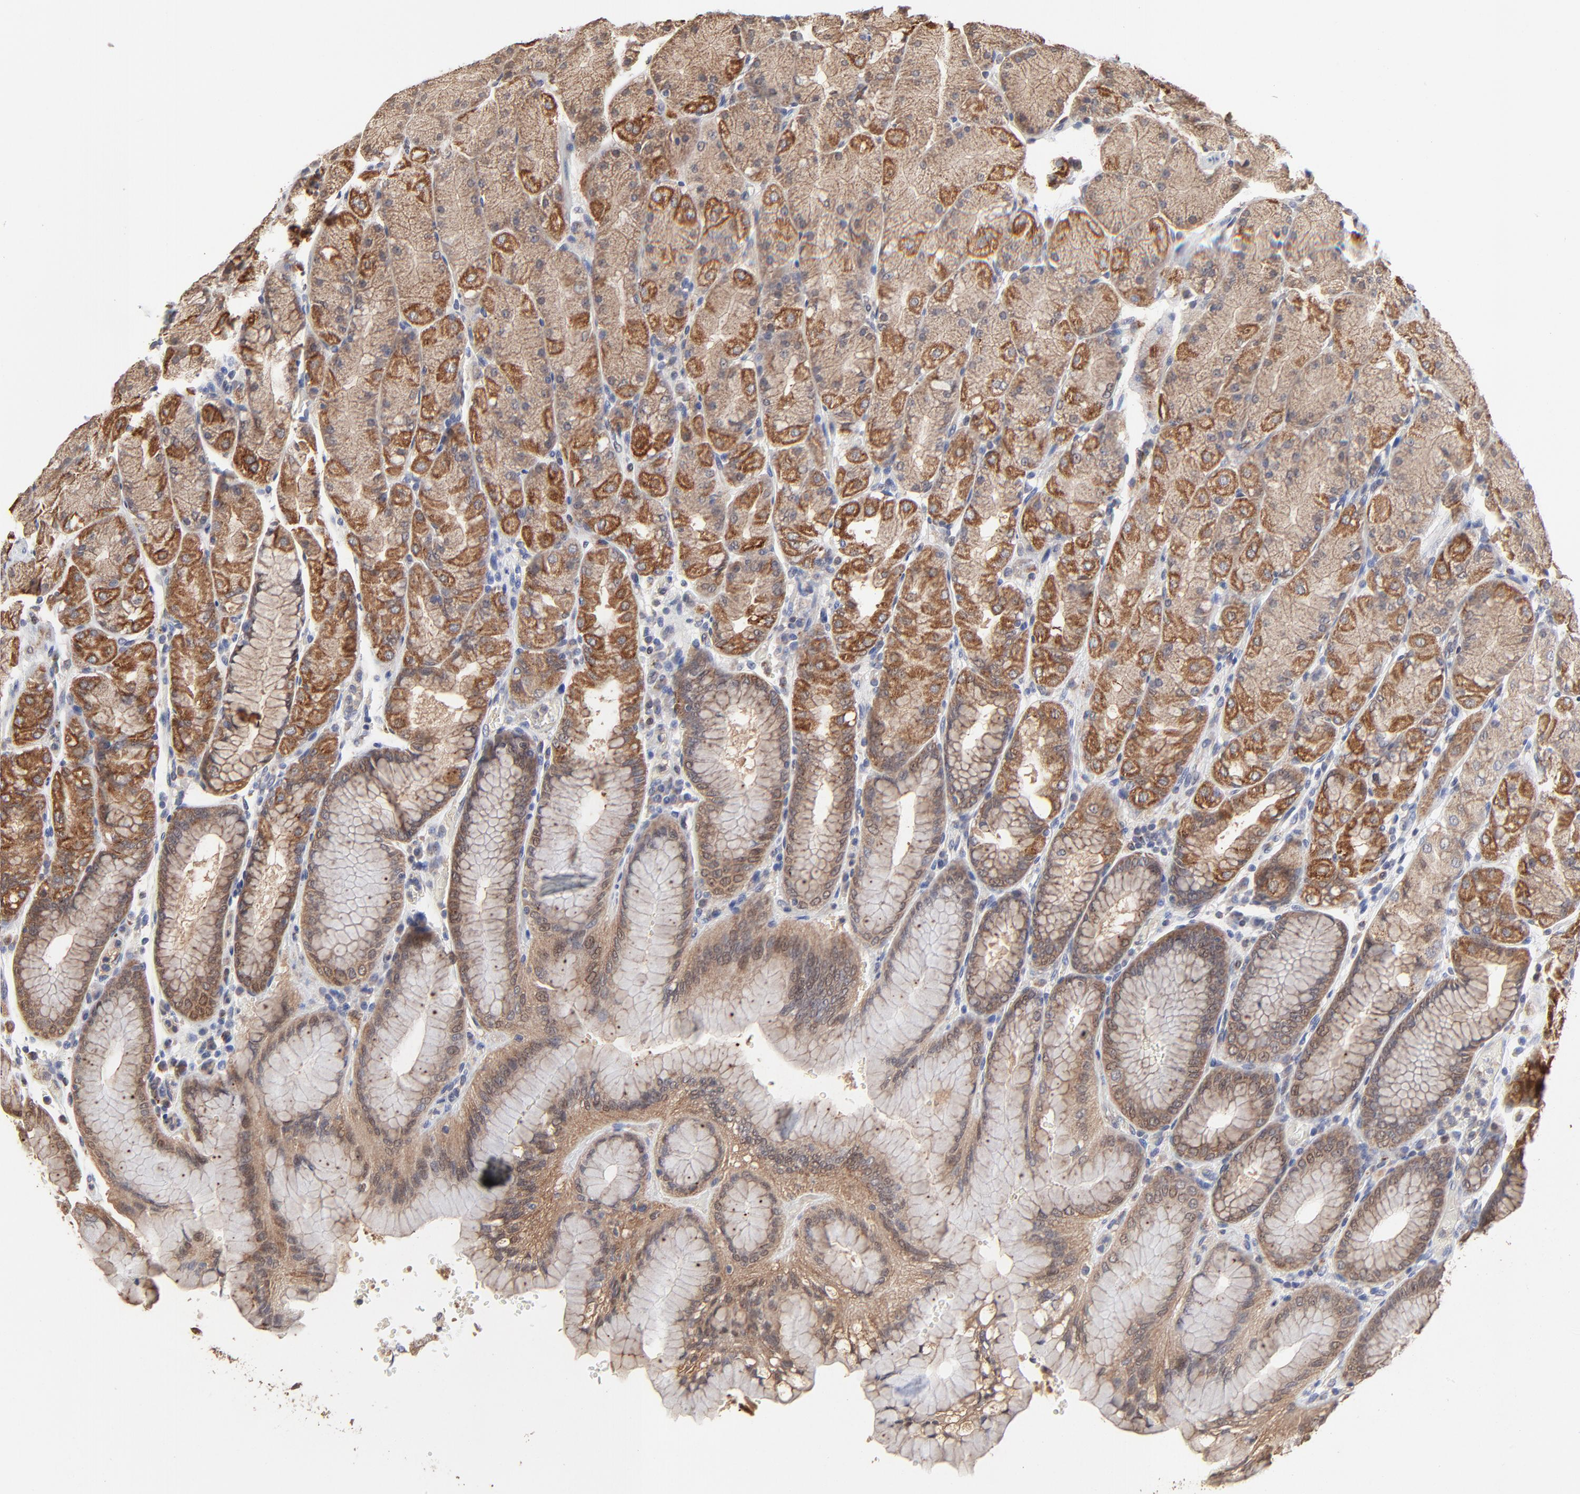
{"staining": {"intensity": "moderate", "quantity": ">75%", "location": "cytoplasmic/membranous"}, "tissue": "stomach", "cell_type": "Glandular cells", "image_type": "normal", "snomed": [{"axis": "morphology", "description": "Normal tissue, NOS"}, {"axis": "topography", "description": "Stomach, upper"}, {"axis": "topography", "description": "Stomach"}], "caption": "Protein staining by immunohistochemistry displays moderate cytoplasmic/membranous expression in approximately >75% of glandular cells in benign stomach. (DAB = brown stain, brightfield microscopy at high magnification).", "gene": "LGALS3", "patient": {"sex": "male", "age": 76}}